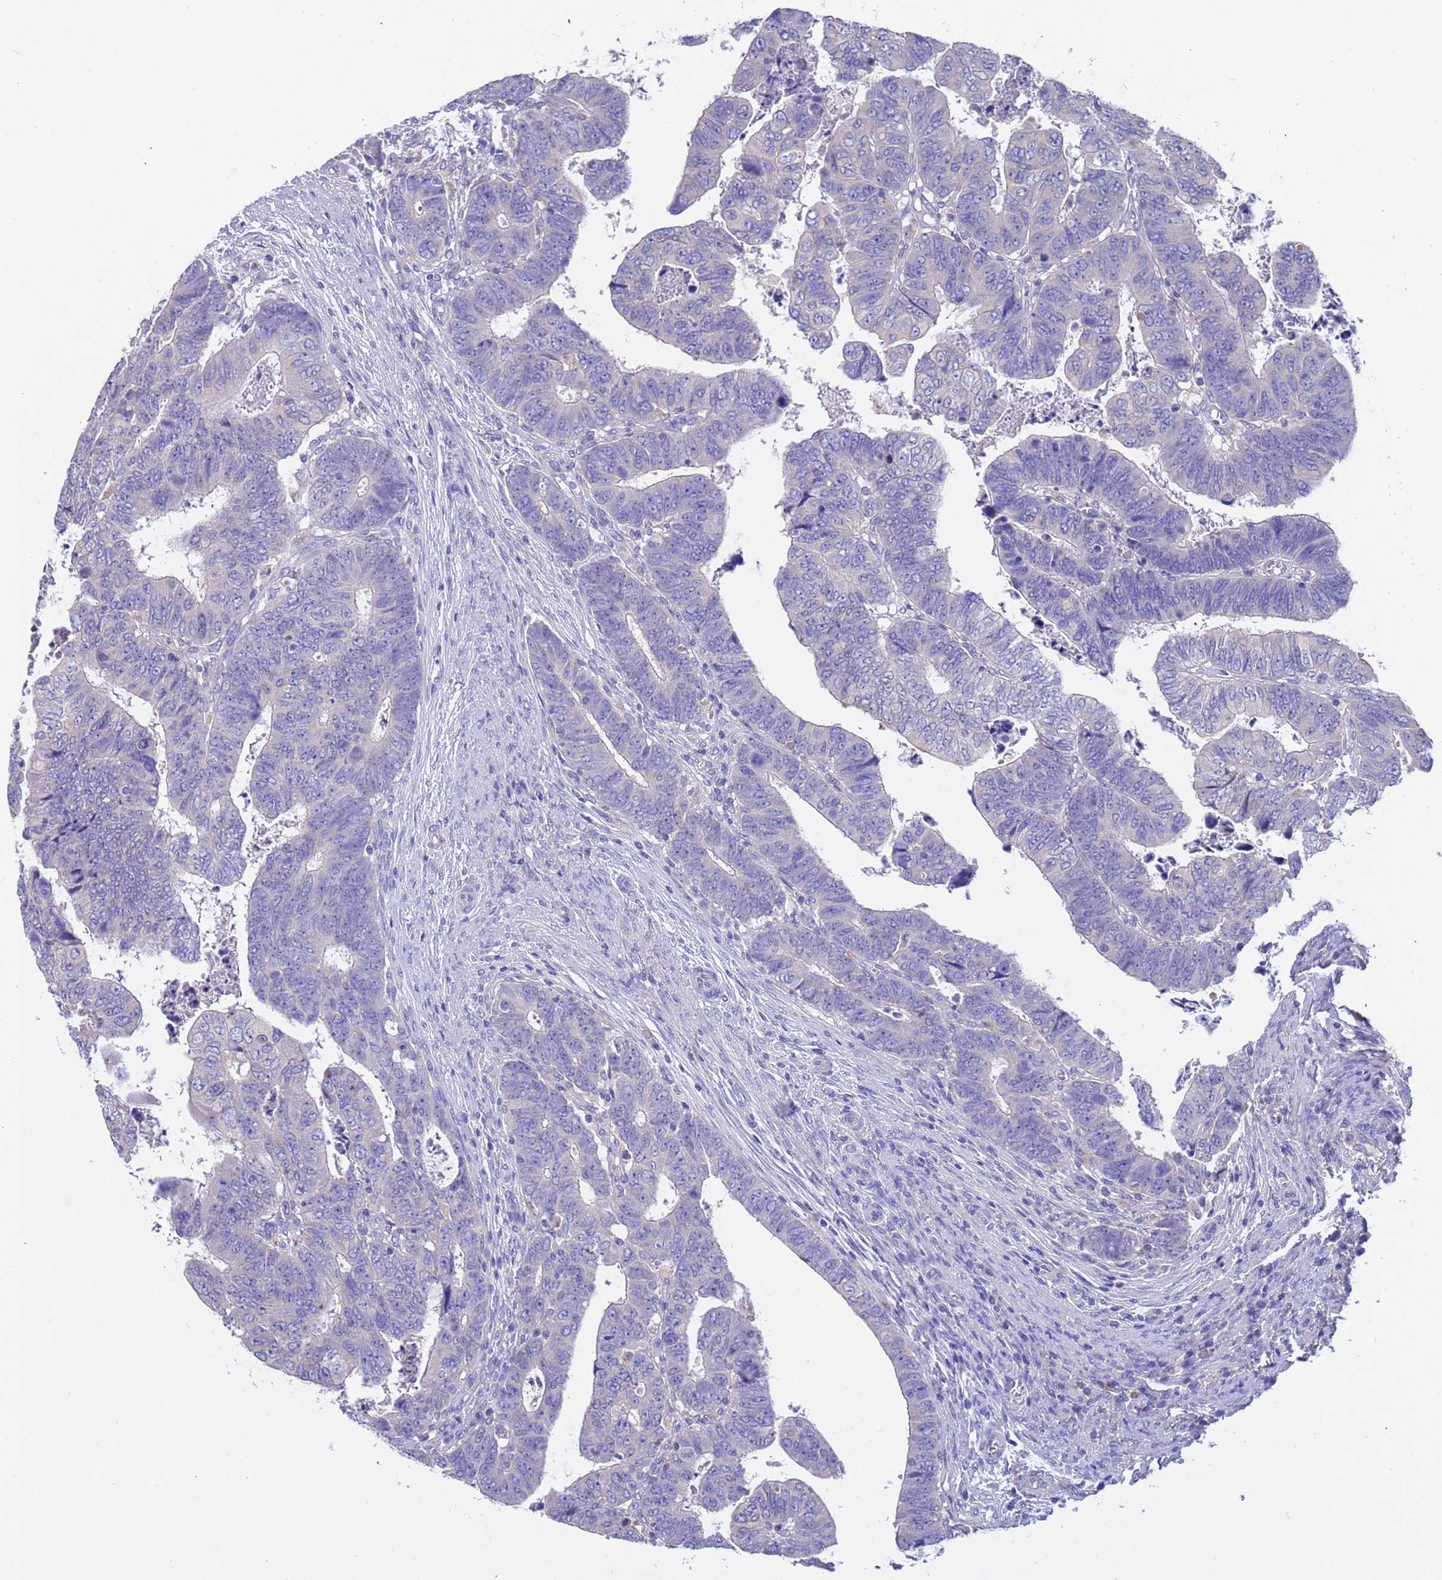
{"staining": {"intensity": "negative", "quantity": "none", "location": "none"}, "tissue": "colorectal cancer", "cell_type": "Tumor cells", "image_type": "cancer", "snomed": [{"axis": "morphology", "description": "Normal tissue, NOS"}, {"axis": "morphology", "description": "Adenocarcinoma, NOS"}, {"axis": "topography", "description": "Rectum"}], "caption": "DAB (3,3'-diaminobenzidine) immunohistochemical staining of human adenocarcinoma (colorectal) reveals no significant expression in tumor cells. (DAB immunohistochemistry, high magnification).", "gene": "SRL", "patient": {"sex": "female", "age": 65}}